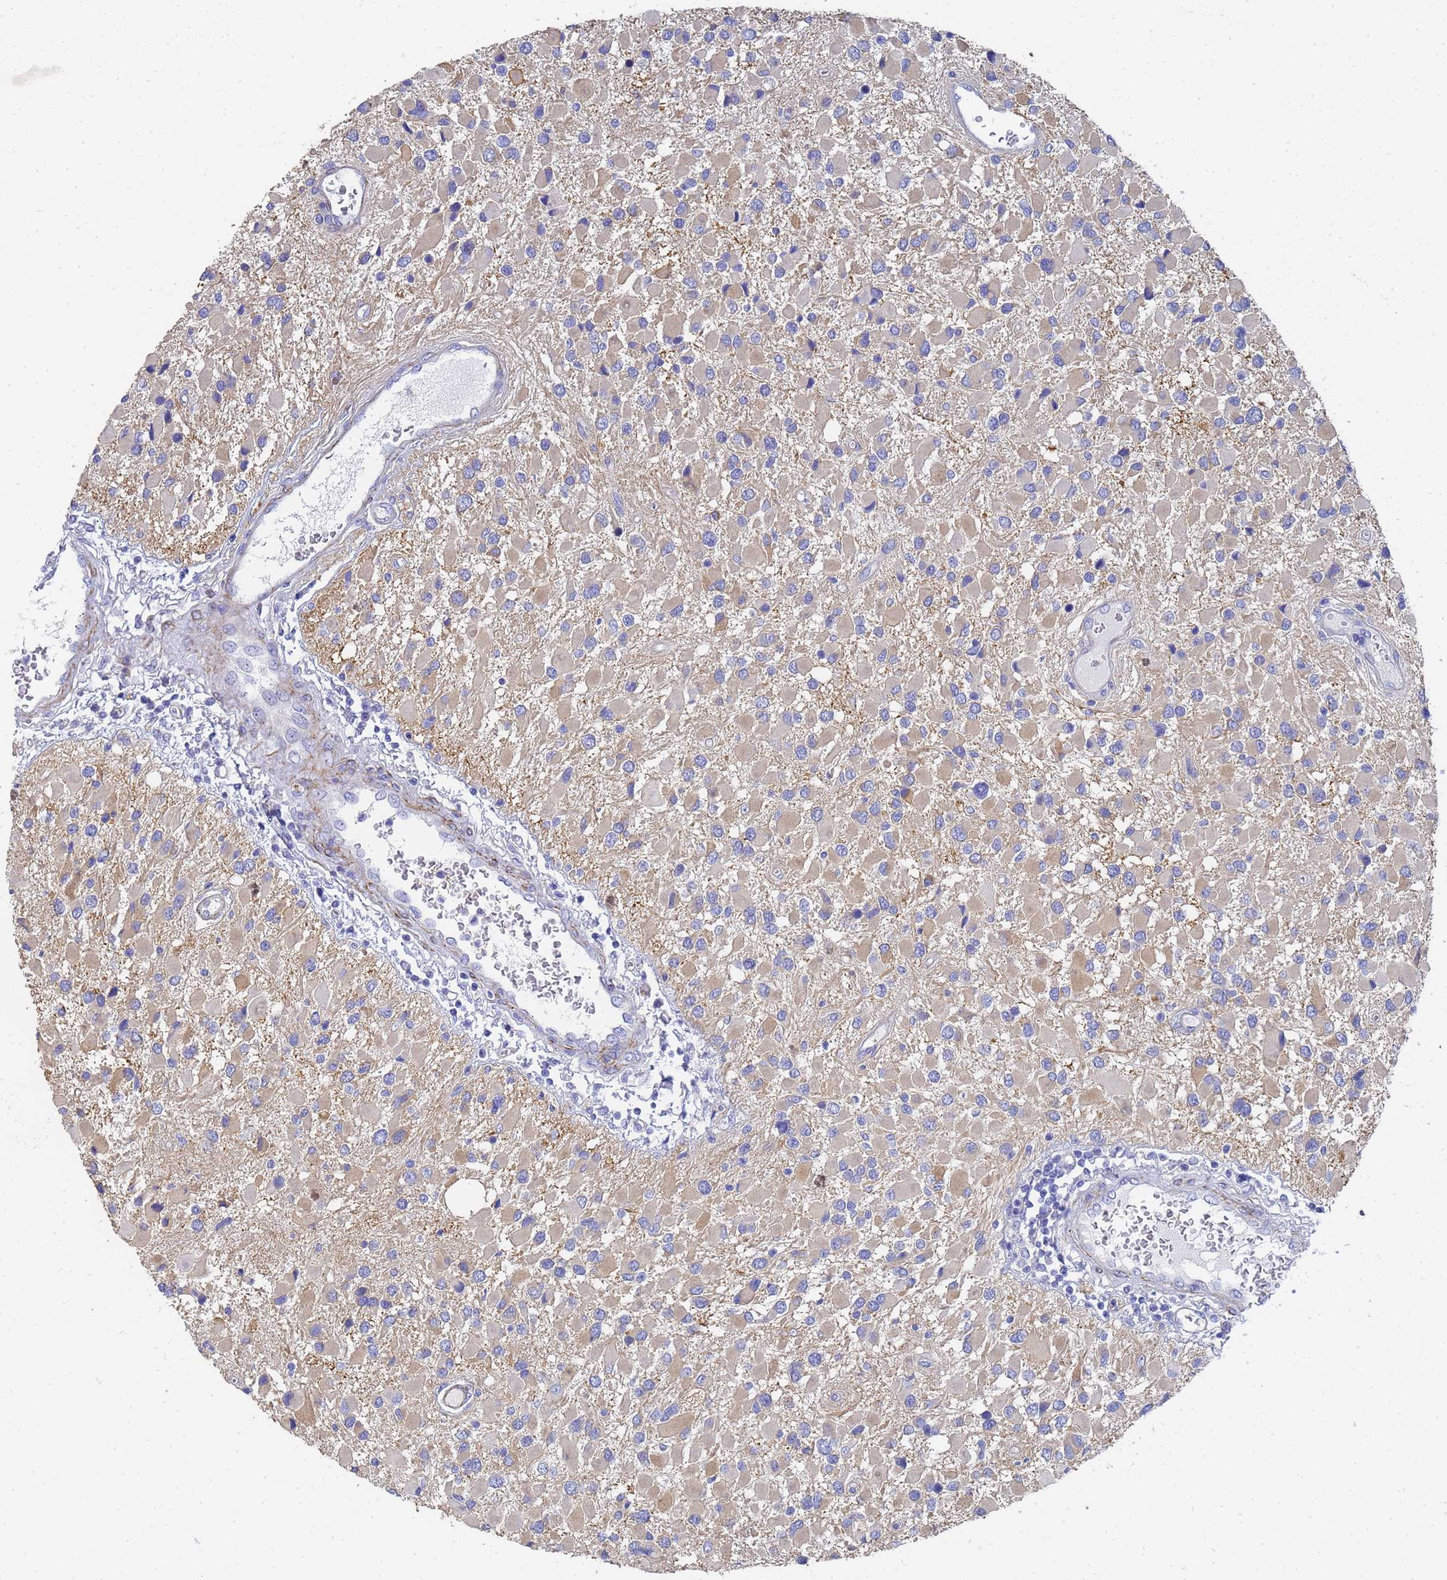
{"staining": {"intensity": "weak", "quantity": "25%-75%", "location": "cytoplasmic/membranous"}, "tissue": "glioma", "cell_type": "Tumor cells", "image_type": "cancer", "snomed": [{"axis": "morphology", "description": "Glioma, malignant, High grade"}, {"axis": "topography", "description": "Brain"}], "caption": "Glioma was stained to show a protein in brown. There is low levels of weak cytoplasmic/membranous expression in about 25%-75% of tumor cells.", "gene": "TUBB1", "patient": {"sex": "male", "age": 53}}